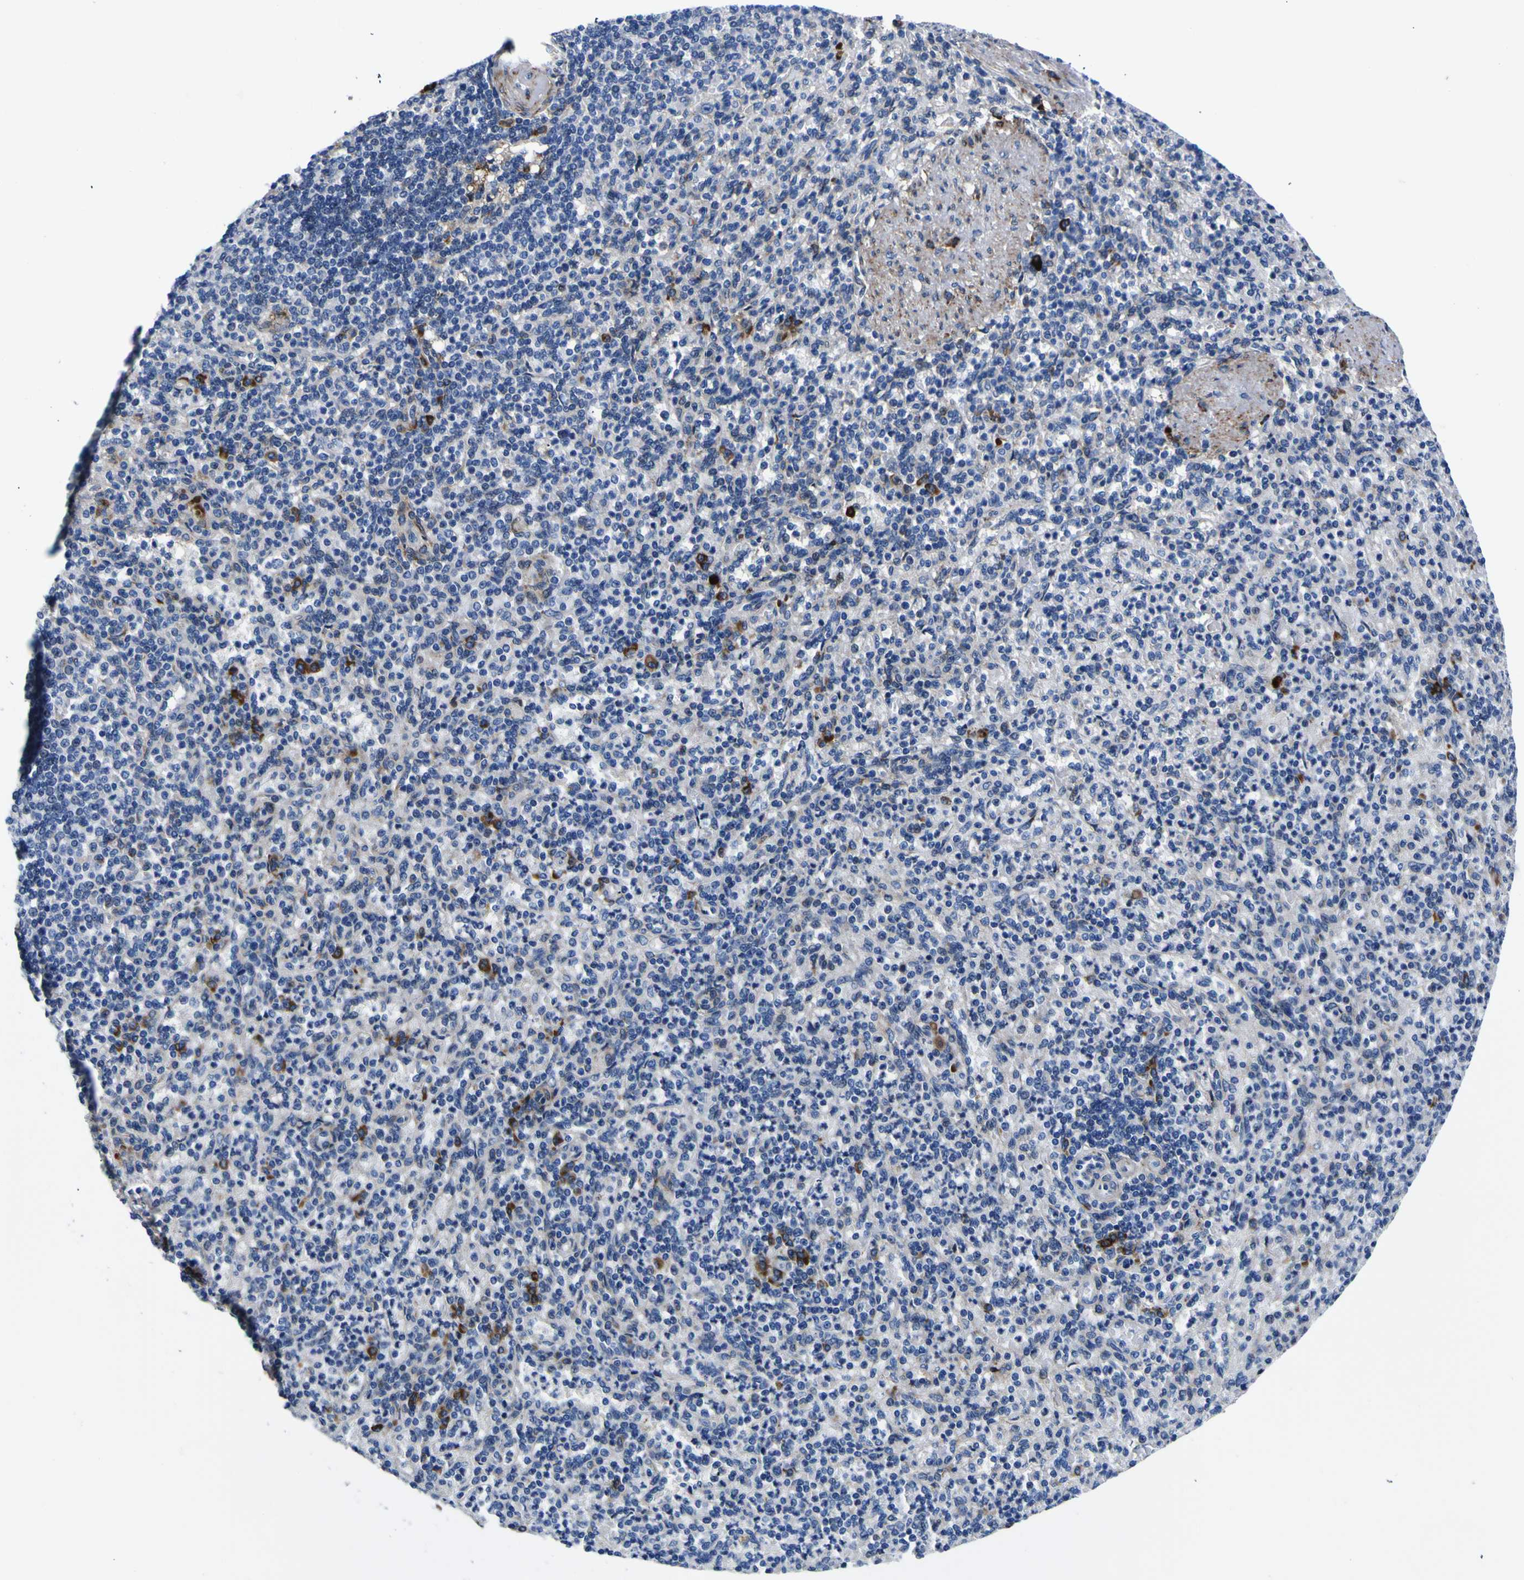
{"staining": {"intensity": "strong", "quantity": "<25%", "location": "cytoplasmic/membranous"}, "tissue": "spleen", "cell_type": "Cells in red pulp", "image_type": "normal", "snomed": [{"axis": "morphology", "description": "Normal tissue, NOS"}, {"axis": "topography", "description": "Spleen"}], "caption": "Strong cytoplasmic/membranous staining for a protein is identified in about <25% of cells in red pulp of normal spleen using immunohistochemistry.", "gene": "SCD", "patient": {"sex": "female", "age": 74}}